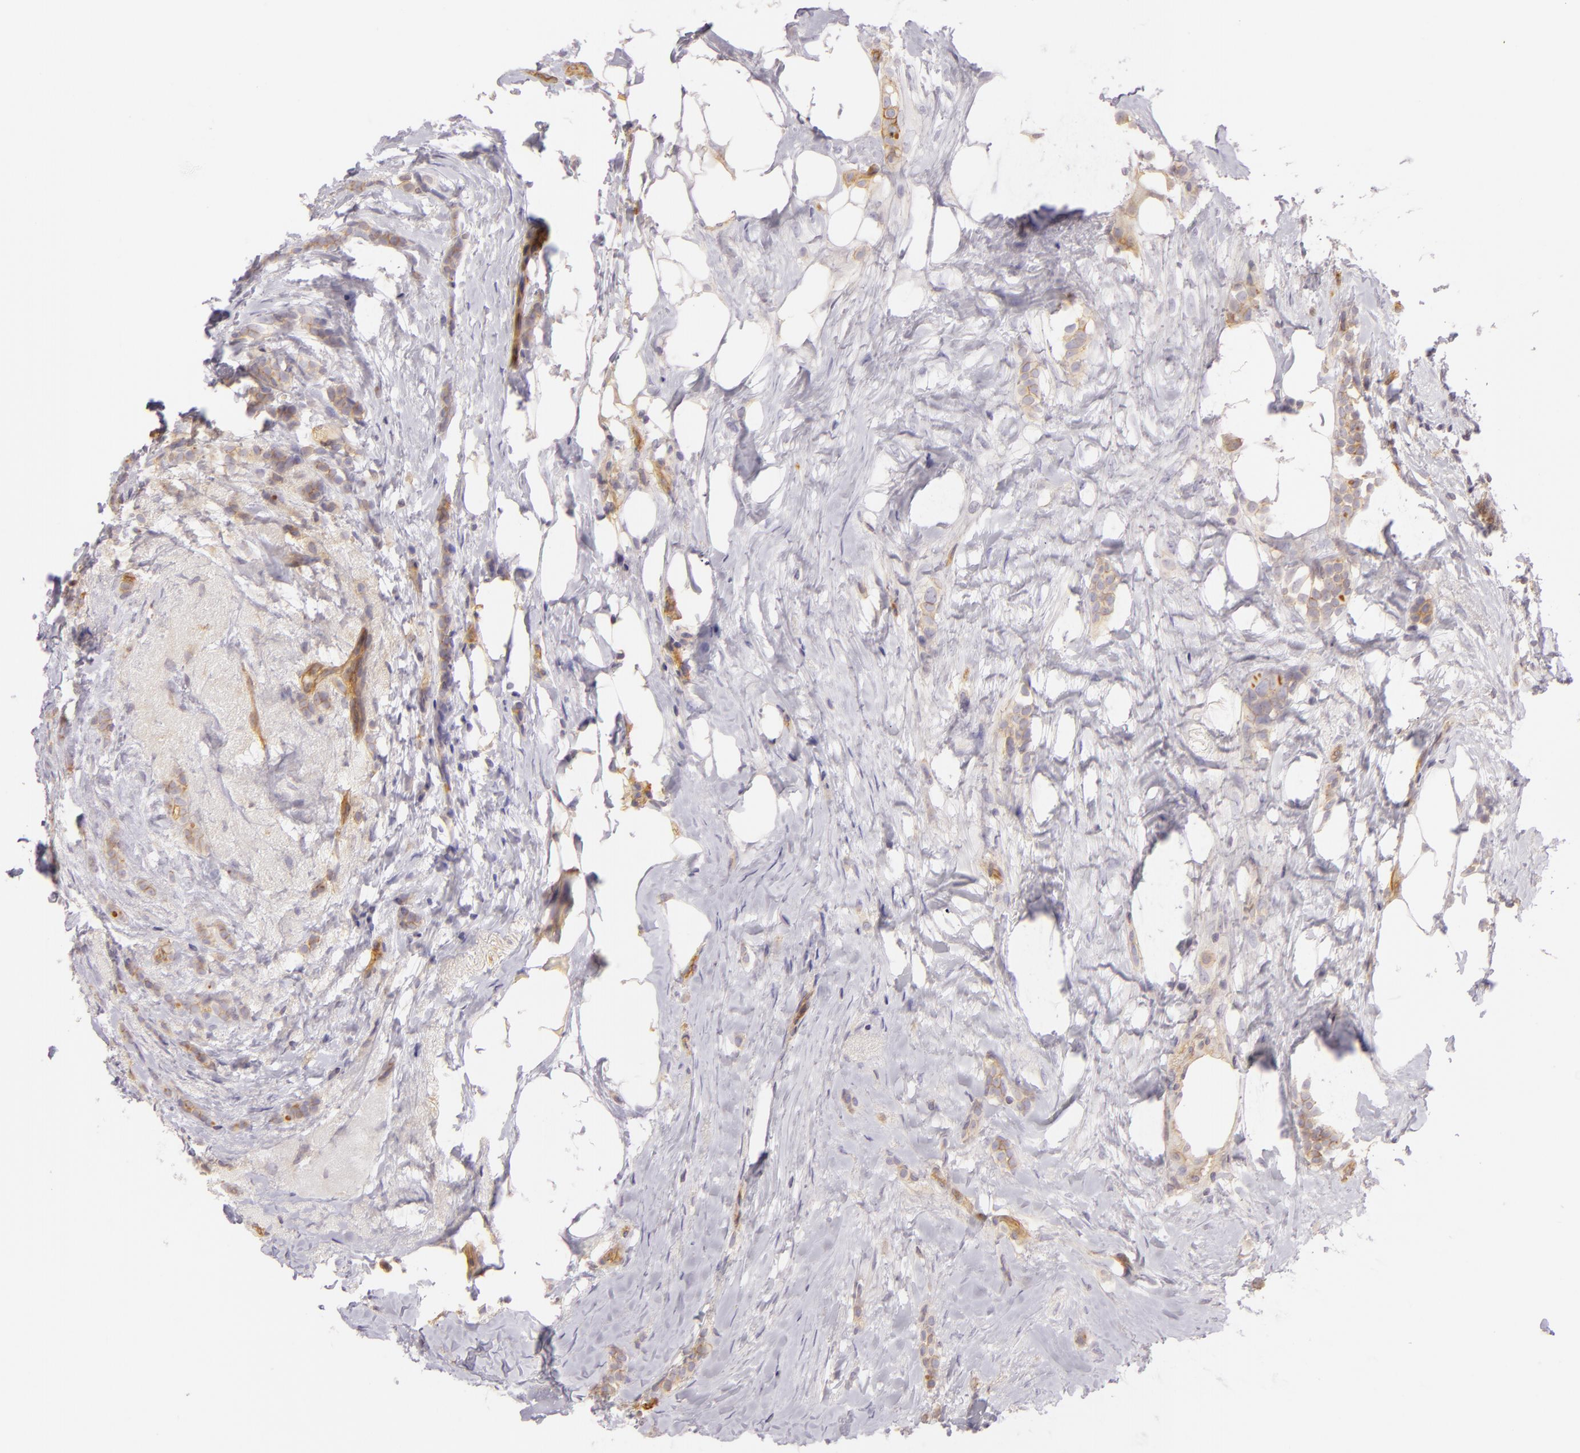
{"staining": {"intensity": "weak", "quantity": ">75%", "location": "cytoplasmic/membranous"}, "tissue": "breast cancer", "cell_type": "Tumor cells", "image_type": "cancer", "snomed": [{"axis": "morphology", "description": "Lobular carcinoma"}, {"axis": "topography", "description": "Breast"}], "caption": "Tumor cells display low levels of weak cytoplasmic/membranous expression in approximately >75% of cells in human lobular carcinoma (breast). (DAB (3,3'-diaminobenzidine) IHC with brightfield microscopy, high magnification).", "gene": "CD59", "patient": {"sex": "female", "age": 56}}